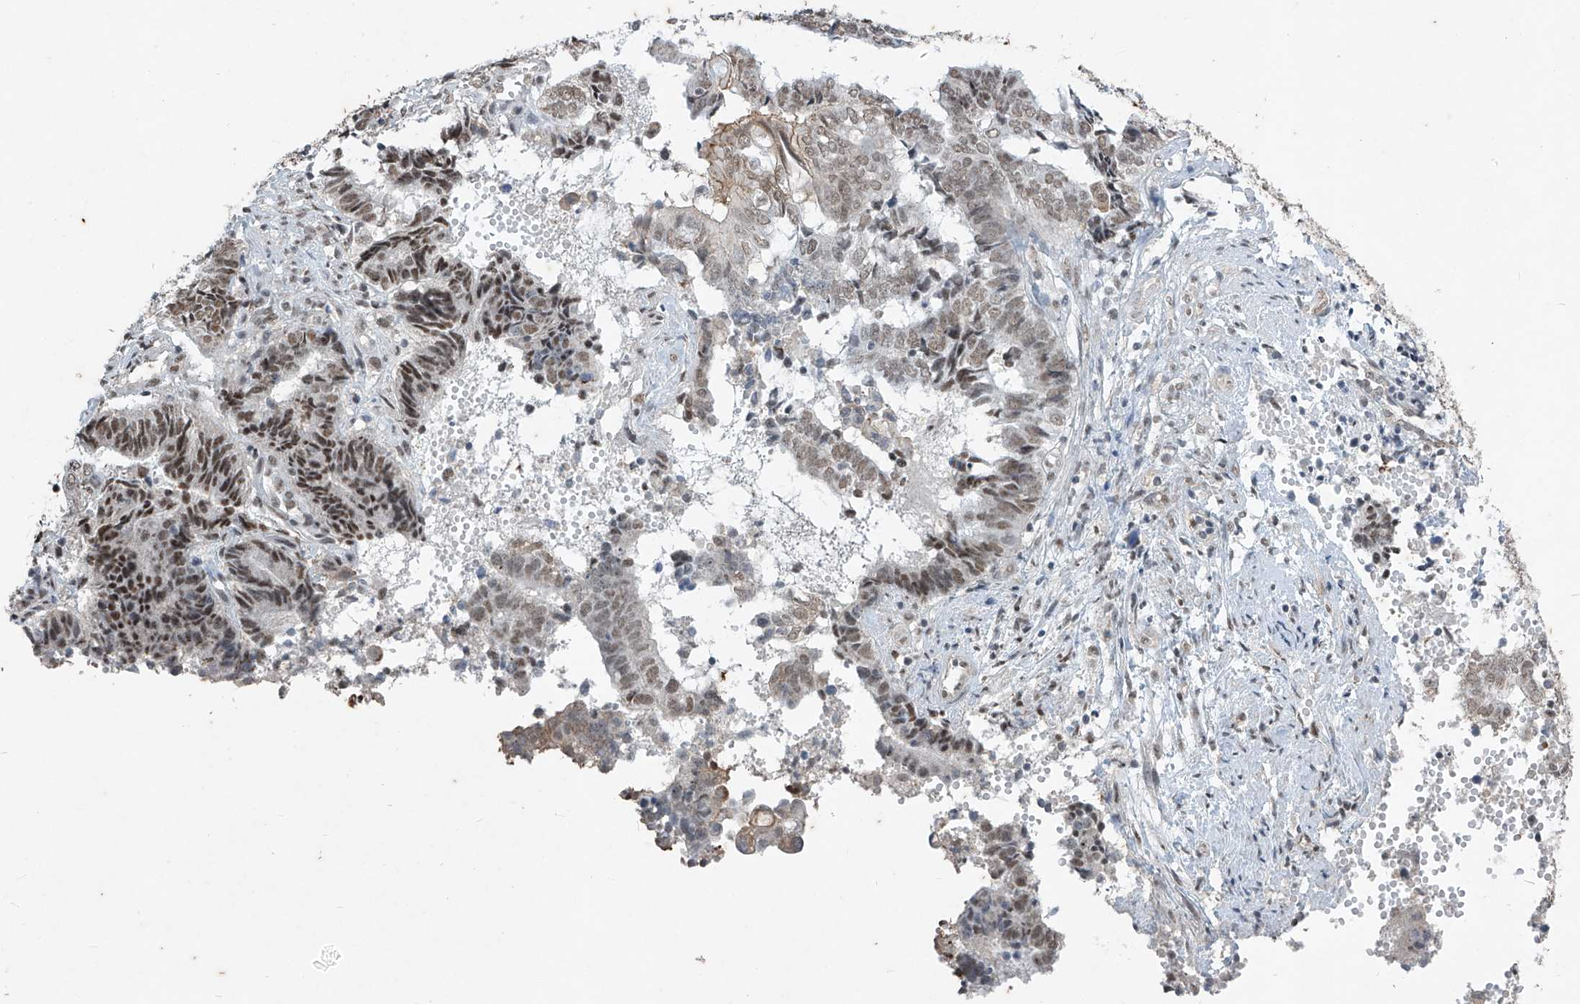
{"staining": {"intensity": "moderate", "quantity": "25%-75%", "location": "nuclear"}, "tissue": "endometrial cancer", "cell_type": "Tumor cells", "image_type": "cancer", "snomed": [{"axis": "morphology", "description": "Adenocarcinoma, NOS"}, {"axis": "topography", "description": "Uterus"}, {"axis": "topography", "description": "Endometrium"}], "caption": "An IHC photomicrograph of tumor tissue is shown. Protein staining in brown labels moderate nuclear positivity in adenocarcinoma (endometrial) within tumor cells. The protein of interest is stained brown, and the nuclei are stained in blue (DAB IHC with brightfield microscopy, high magnification).", "gene": "TFEC", "patient": {"sex": "female", "age": 70}}